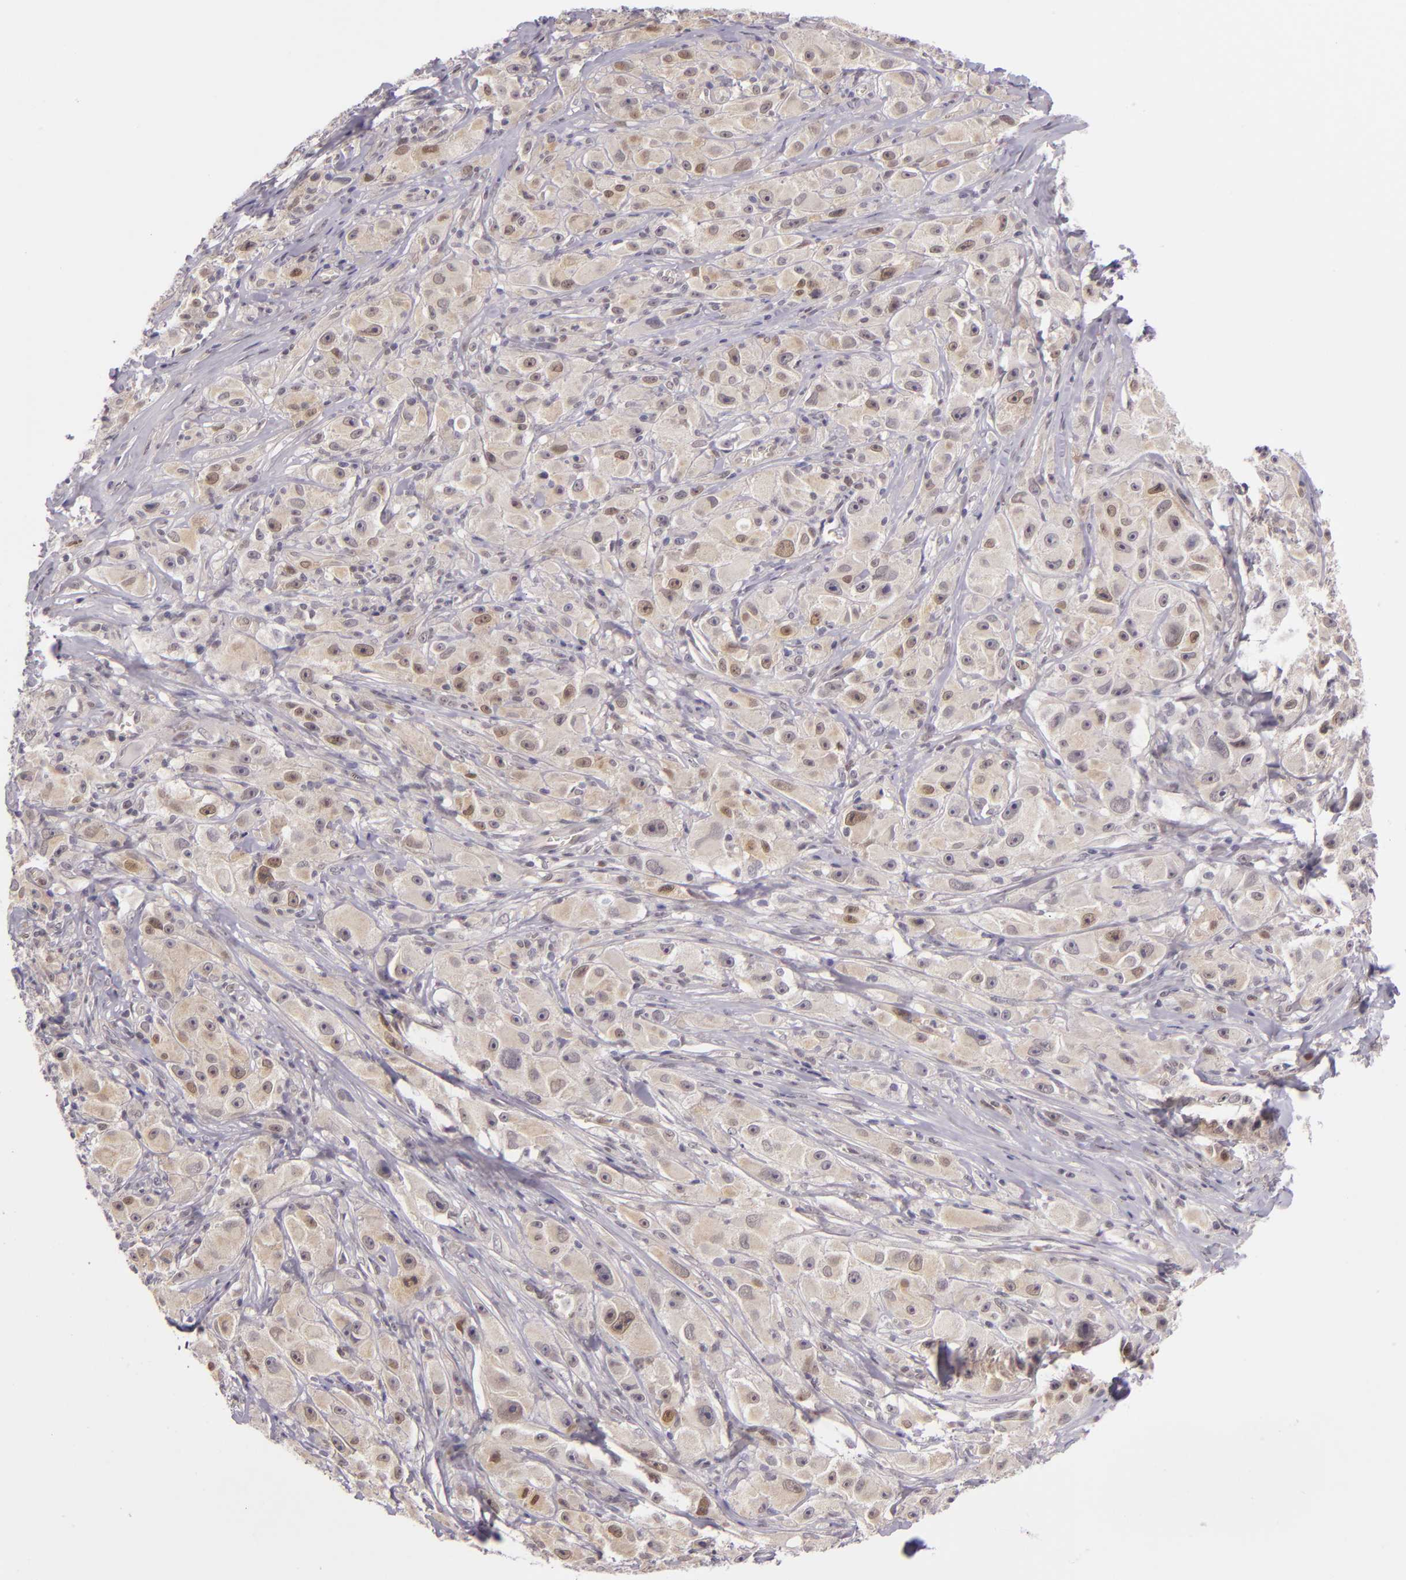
{"staining": {"intensity": "weak", "quantity": "<25%", "location": "cytoplasmic/membranous,nuclear"}, "tissue": "melanoma", "cell_type": "Tumor cells", "image_type": "cancer", "snomed": [{"axis": "morphology", "description": "Malignant melanoma, NOS"}, {"axis": "topography", "description": "Skin"}], "caption": "This is a histopathology image of IHC staining of malignant melanoma, which shows no positivity in tumor cells.", "gene": "CSE1L", "patient": {"sex": "male", "age": 56}}